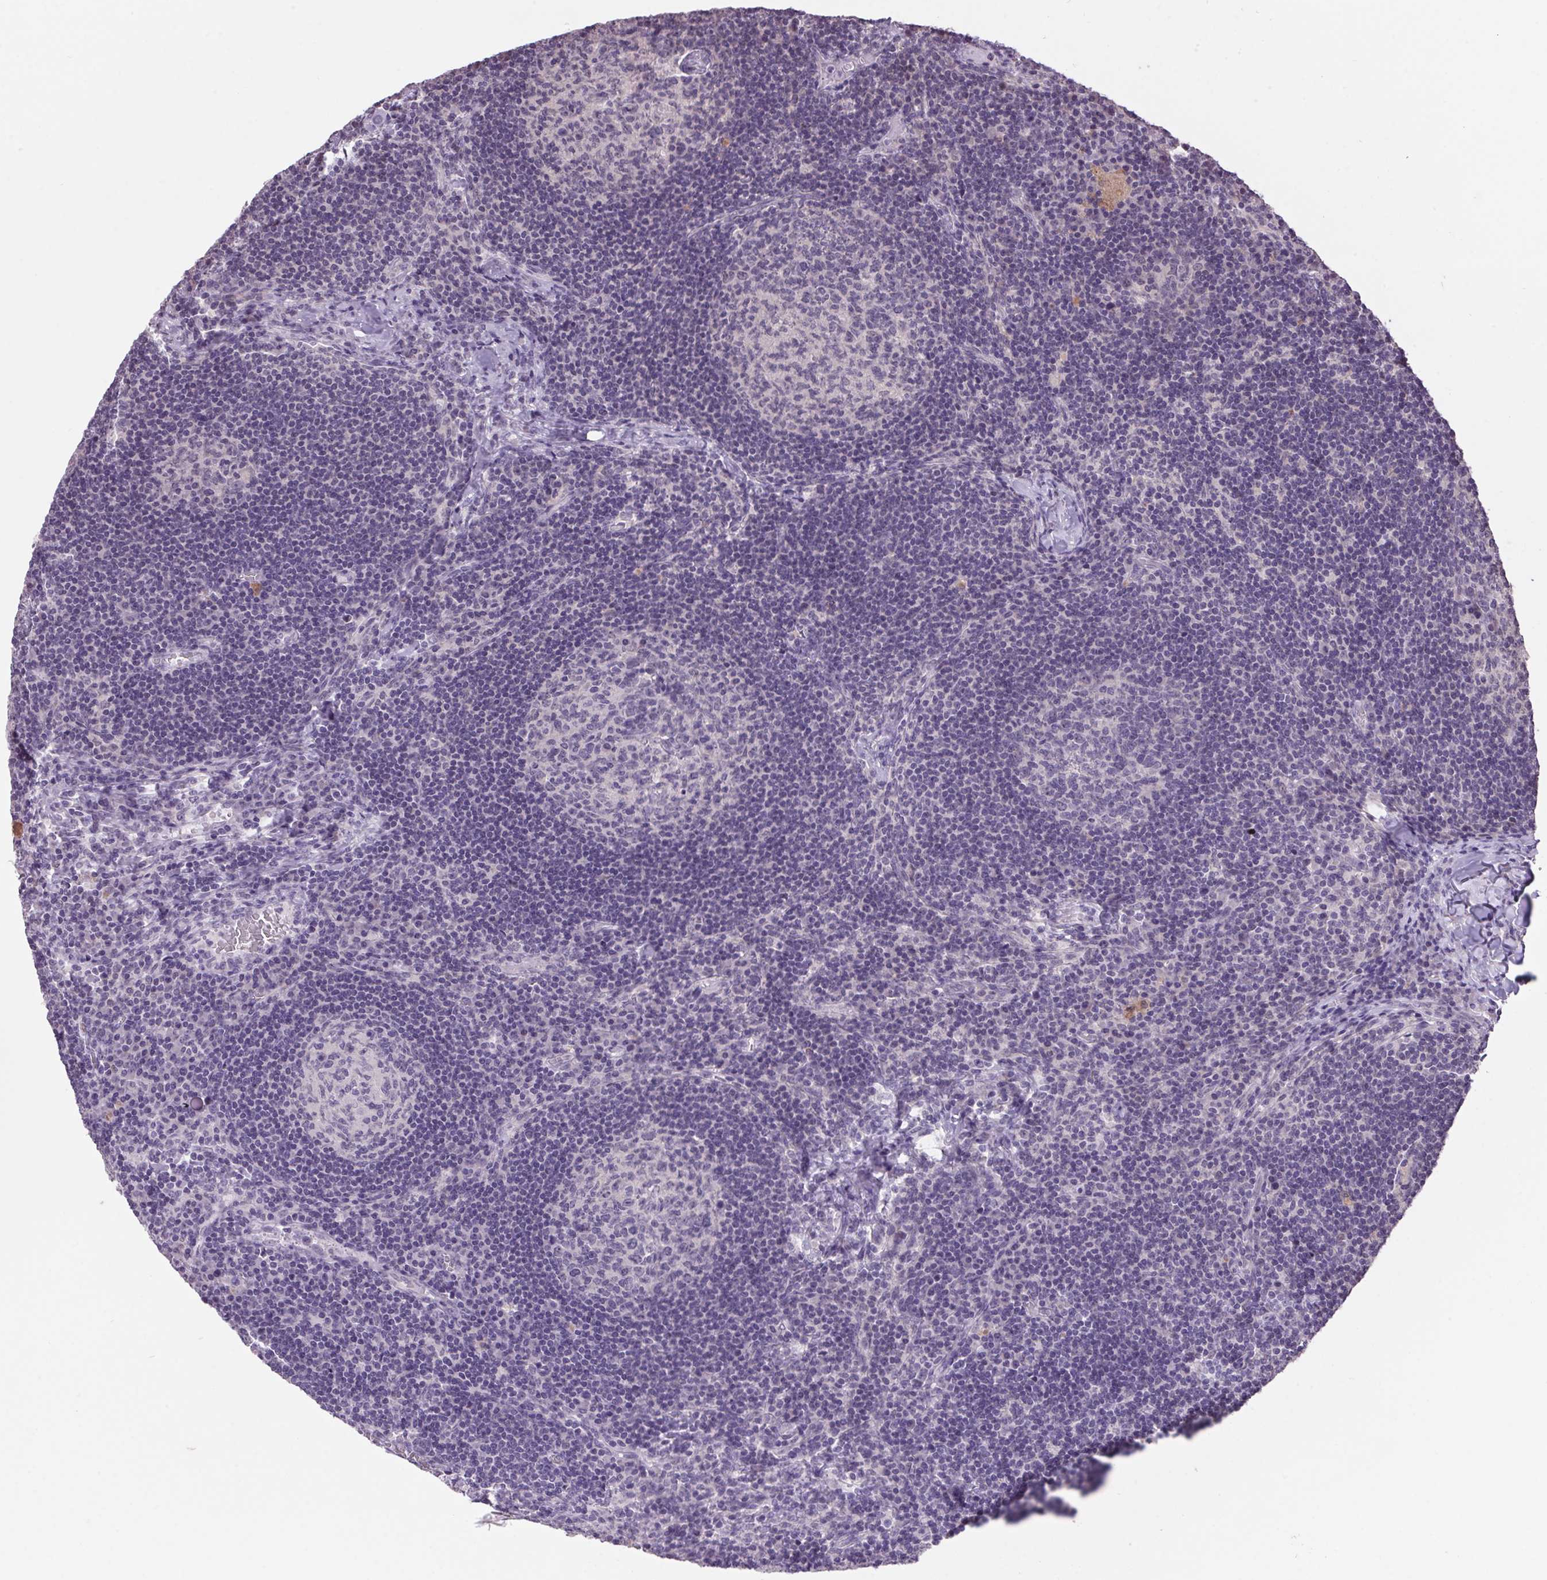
{"staining": {"intensity": "negative", "quantity": "none", "location": "none"}, "tissue": "lymph node", "cell_type": "Germinal center cells", "image_type": "normal", "snomed": [{"axis": "morphology", "description": "Normal tissue, NOS"}, {"axis": "topography", "description": "Lymph node"}], "caption": "An IHC image of normal lymph node is shown. There is no staining in germinal center cells of lymph node. (DAB IHC with hematoxylin counter stain).", "gene": "VWA3B", "patient": {"sex": "male", "age": 67}}